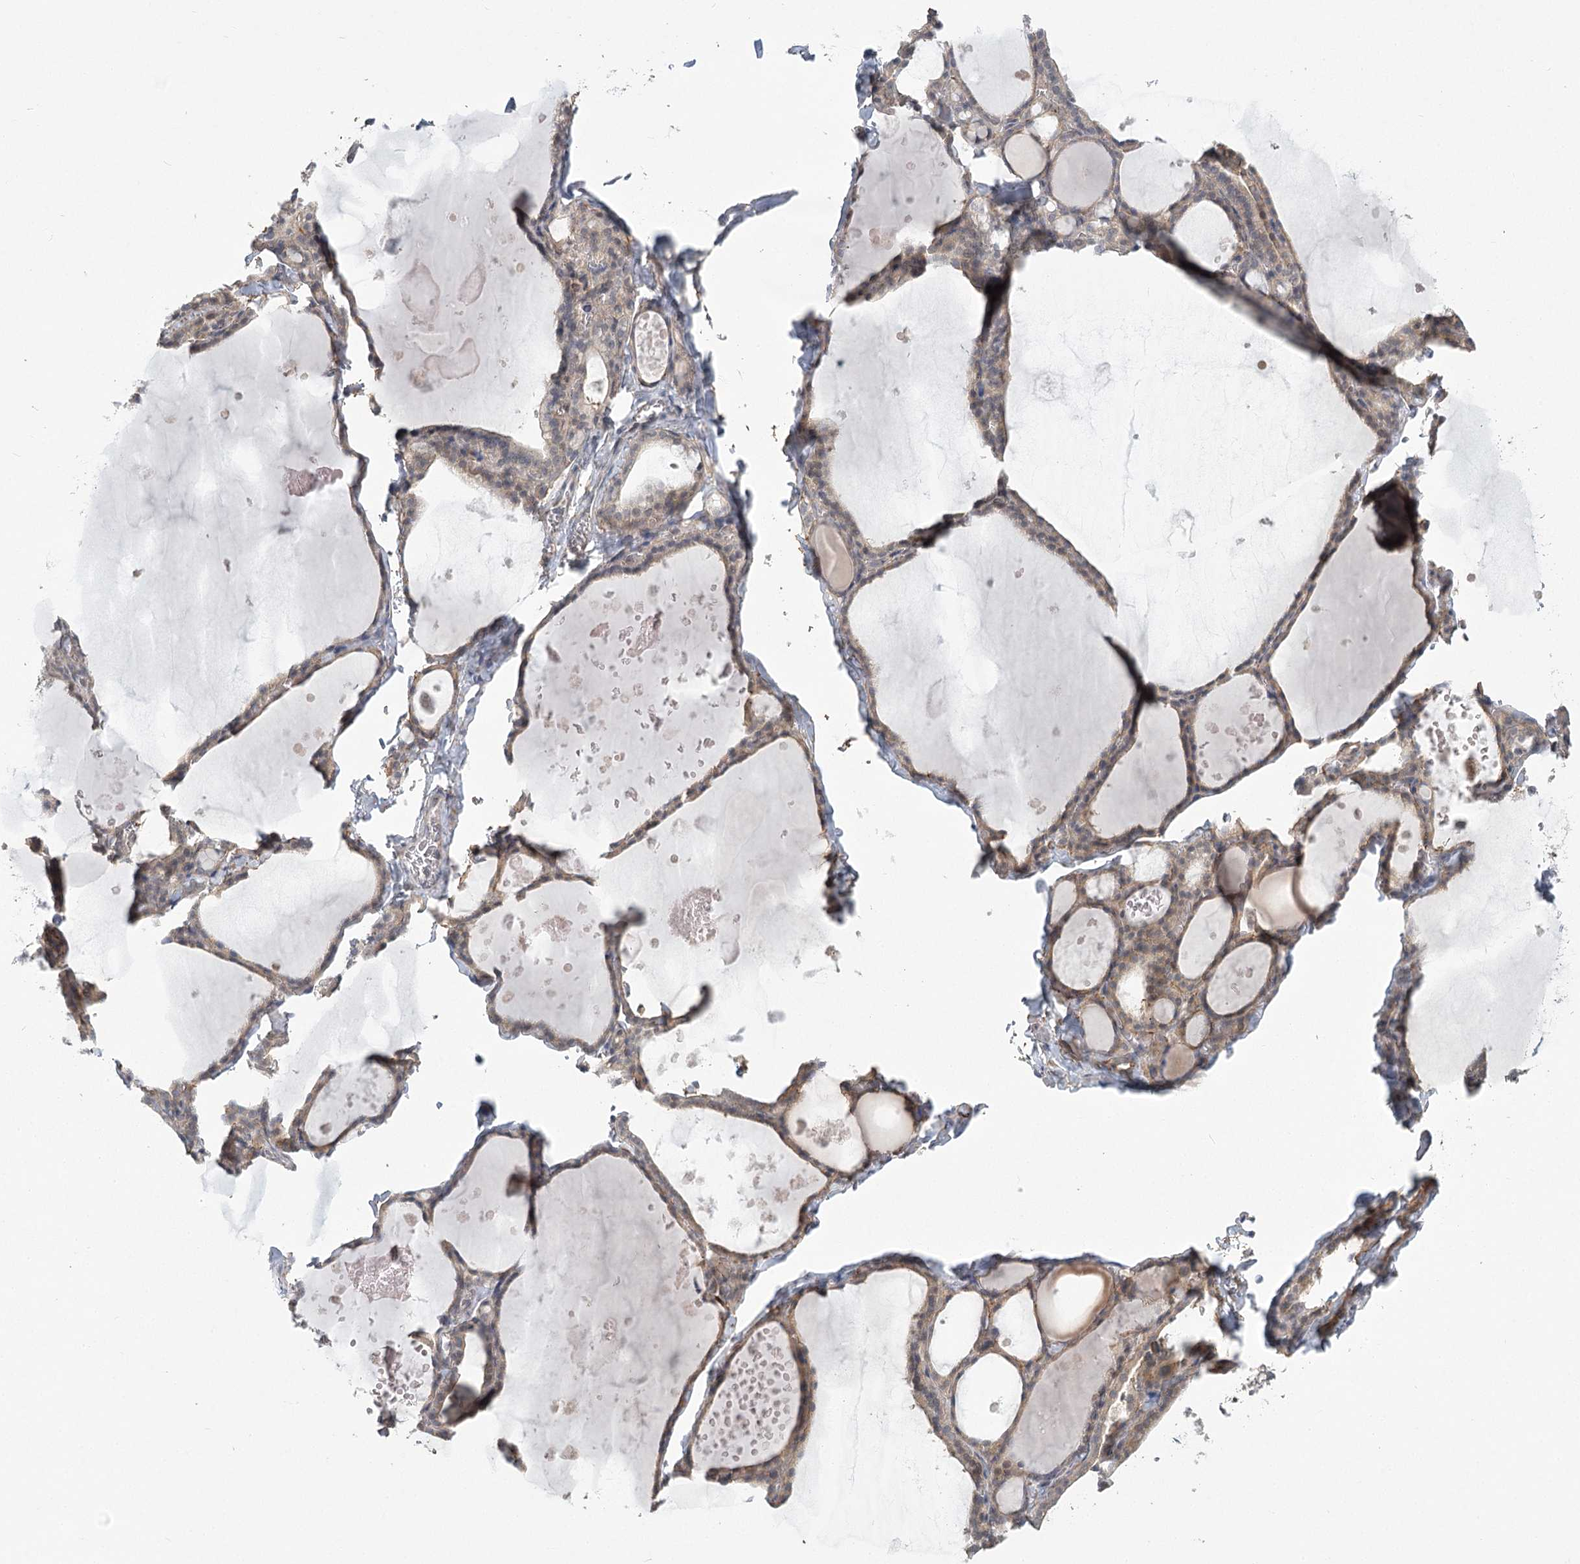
{"staining": {"intensity": "moderate", "quantity": "<25%", "location": "cytoplasmic/membranous"}, "tissue": "thyroid gland", "cell_type": "Glandular cells", "image_type": "normal", "snomed": [{"axis": "morphology", "description": "Normal tissue, NOS"}, {"axis": "topography", "description": "Thyroid gland"}], "caption": "This photomicrograph displays normal thyroid gland stained with immunohistochemistry to label a protein in brown. The cytoplasmic/membranous of glandular cells show moderate positivity for the protein. Nuclei are counter-stained blue.", "gene": "MED28", "patient": {"sex": "male", "age": 56}}